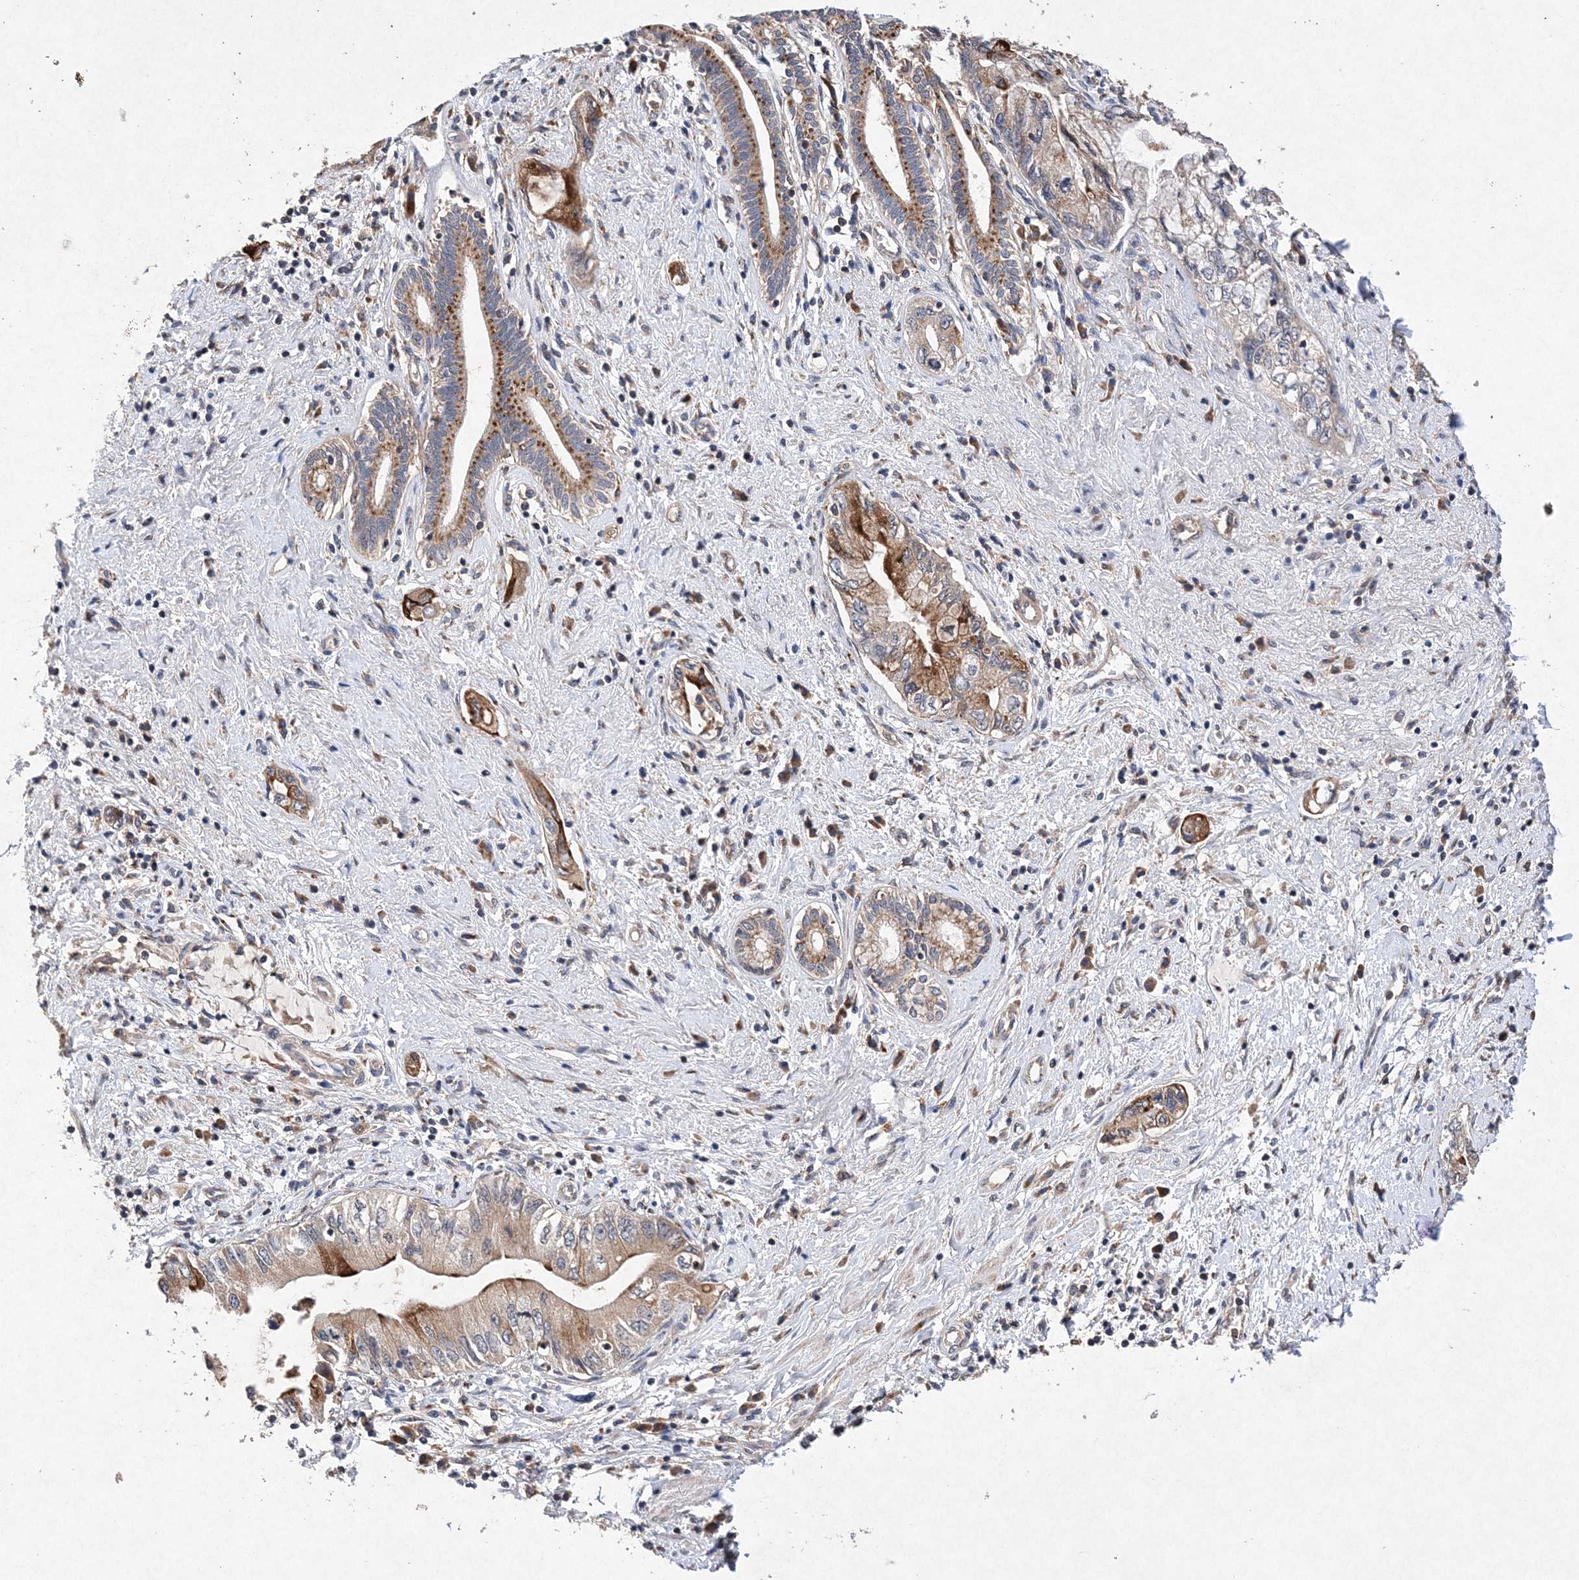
{"staining": {"intensity": "moderate", "quantity": "25%-75%", "location": "cytoplasmic/membranous"}, "tissue": "pancreatic cancer", "cell_type": "Tumor cells", "image_type": "cancer", "snomed": [{"axis": "morphology", "description": "Adenocarcinoma, NOS"}, {"axis": "topography", "description": "Pancreas"}], "caption": "Immunohistochemistry of pancreatic cancer shows medium levels of moderate cytoplasmic/membranous staining in about 25%-75% of tumor cells.", "gene": "PROSER1", "patient": {"sex": "female", "age": 73}}